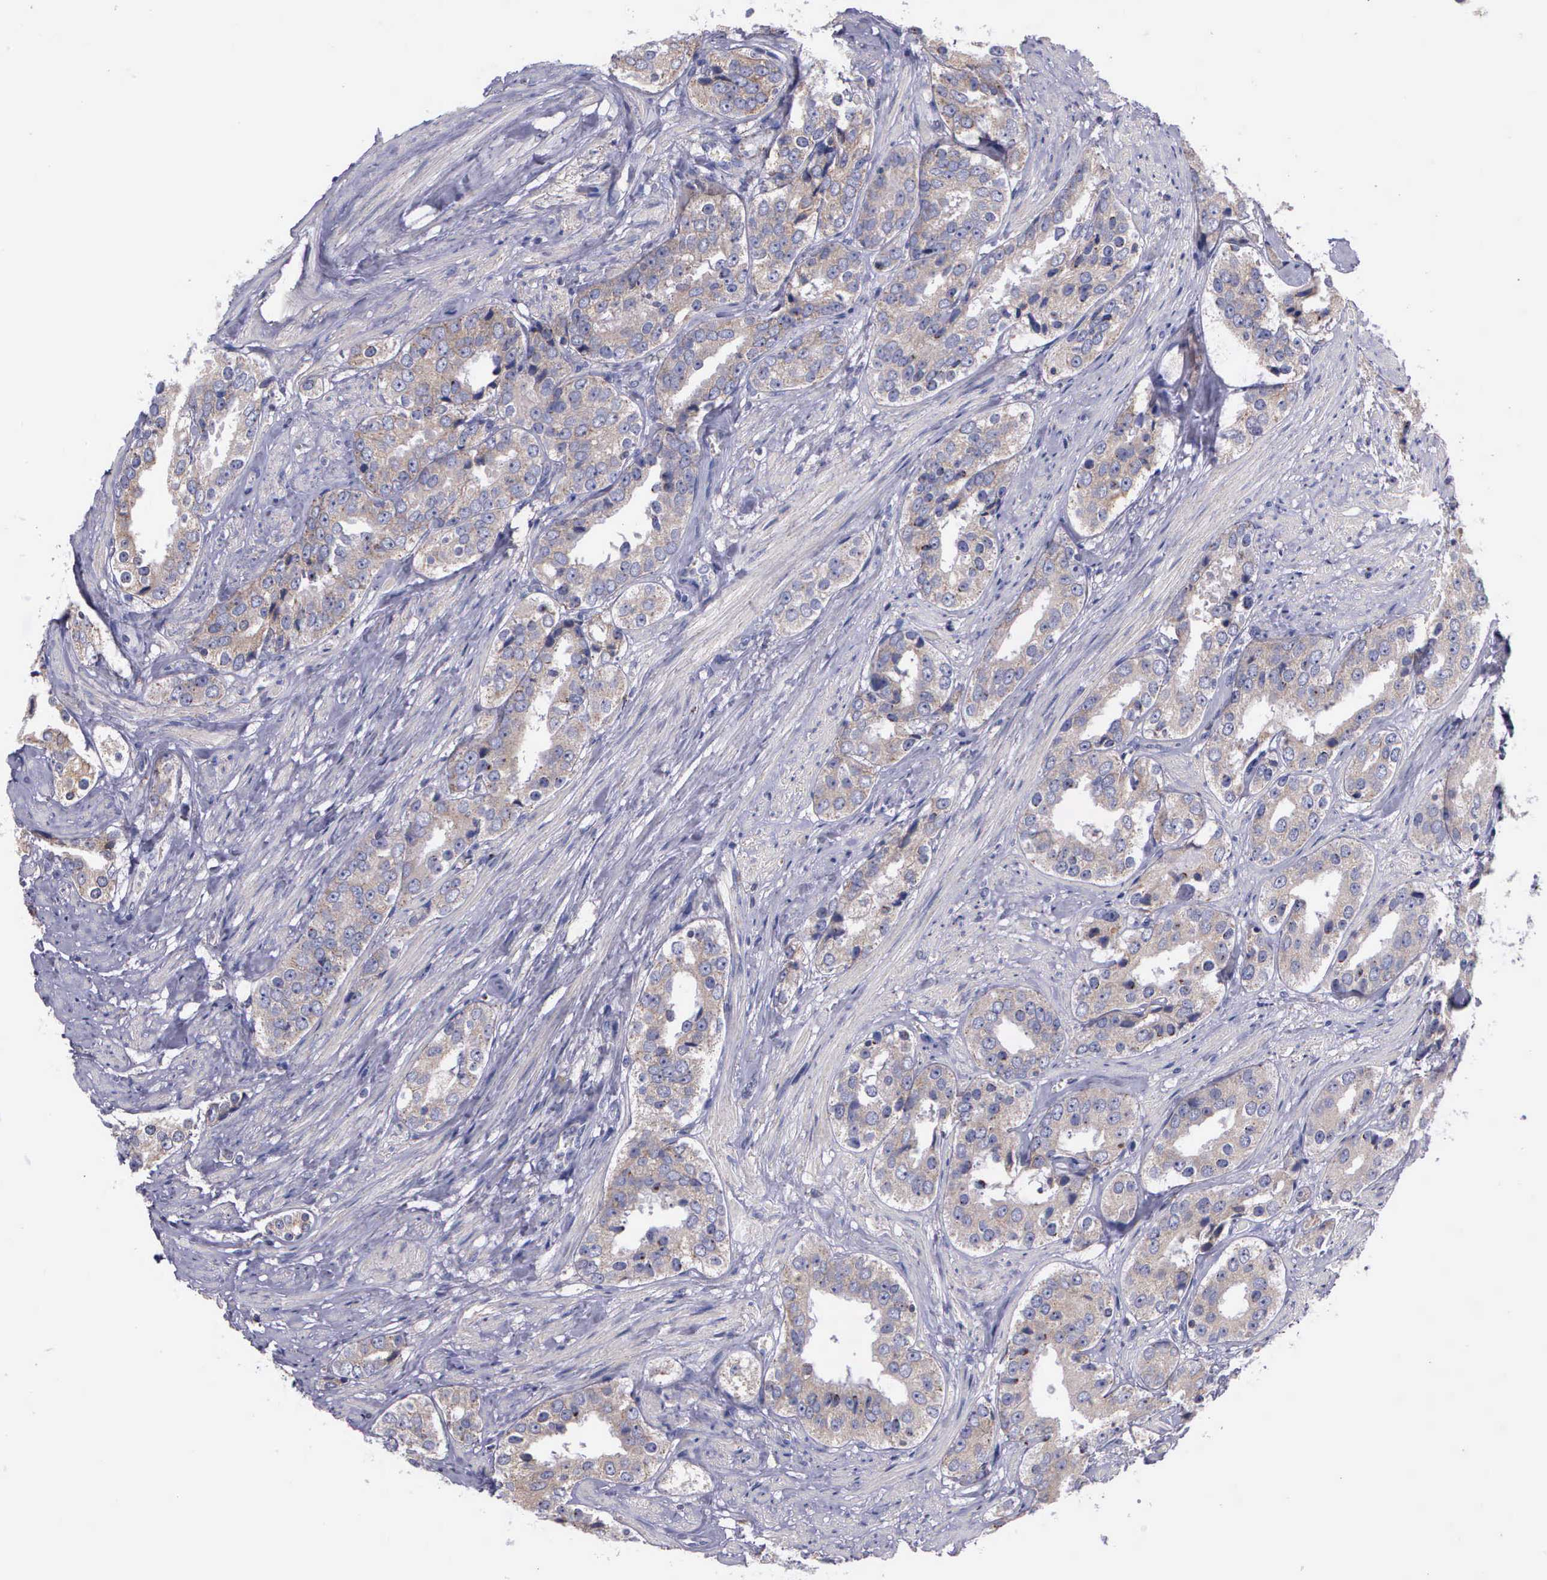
{"staining": {"intensity": "weak", "quantity": ">75%", "location": "cytoplasmic/membranous"}, "tissue": "prostate cancer", "cell_type": "Tumor cells", "image_type": "cancer", "snomed": [{"axis": "morphology", "description": "Adenocarcinoma, Medium grade"}, {"axis": "topography", "description": "Prostate"}], "caption": "Protein staining of adenocarcinoma (medium-grade) (prostate) tissue shows weak cytoplasmic/membranous positivity in about >75% of tumor cells.", "gene": "MIA2", "patient": {"sex": "male", "age": 73}}